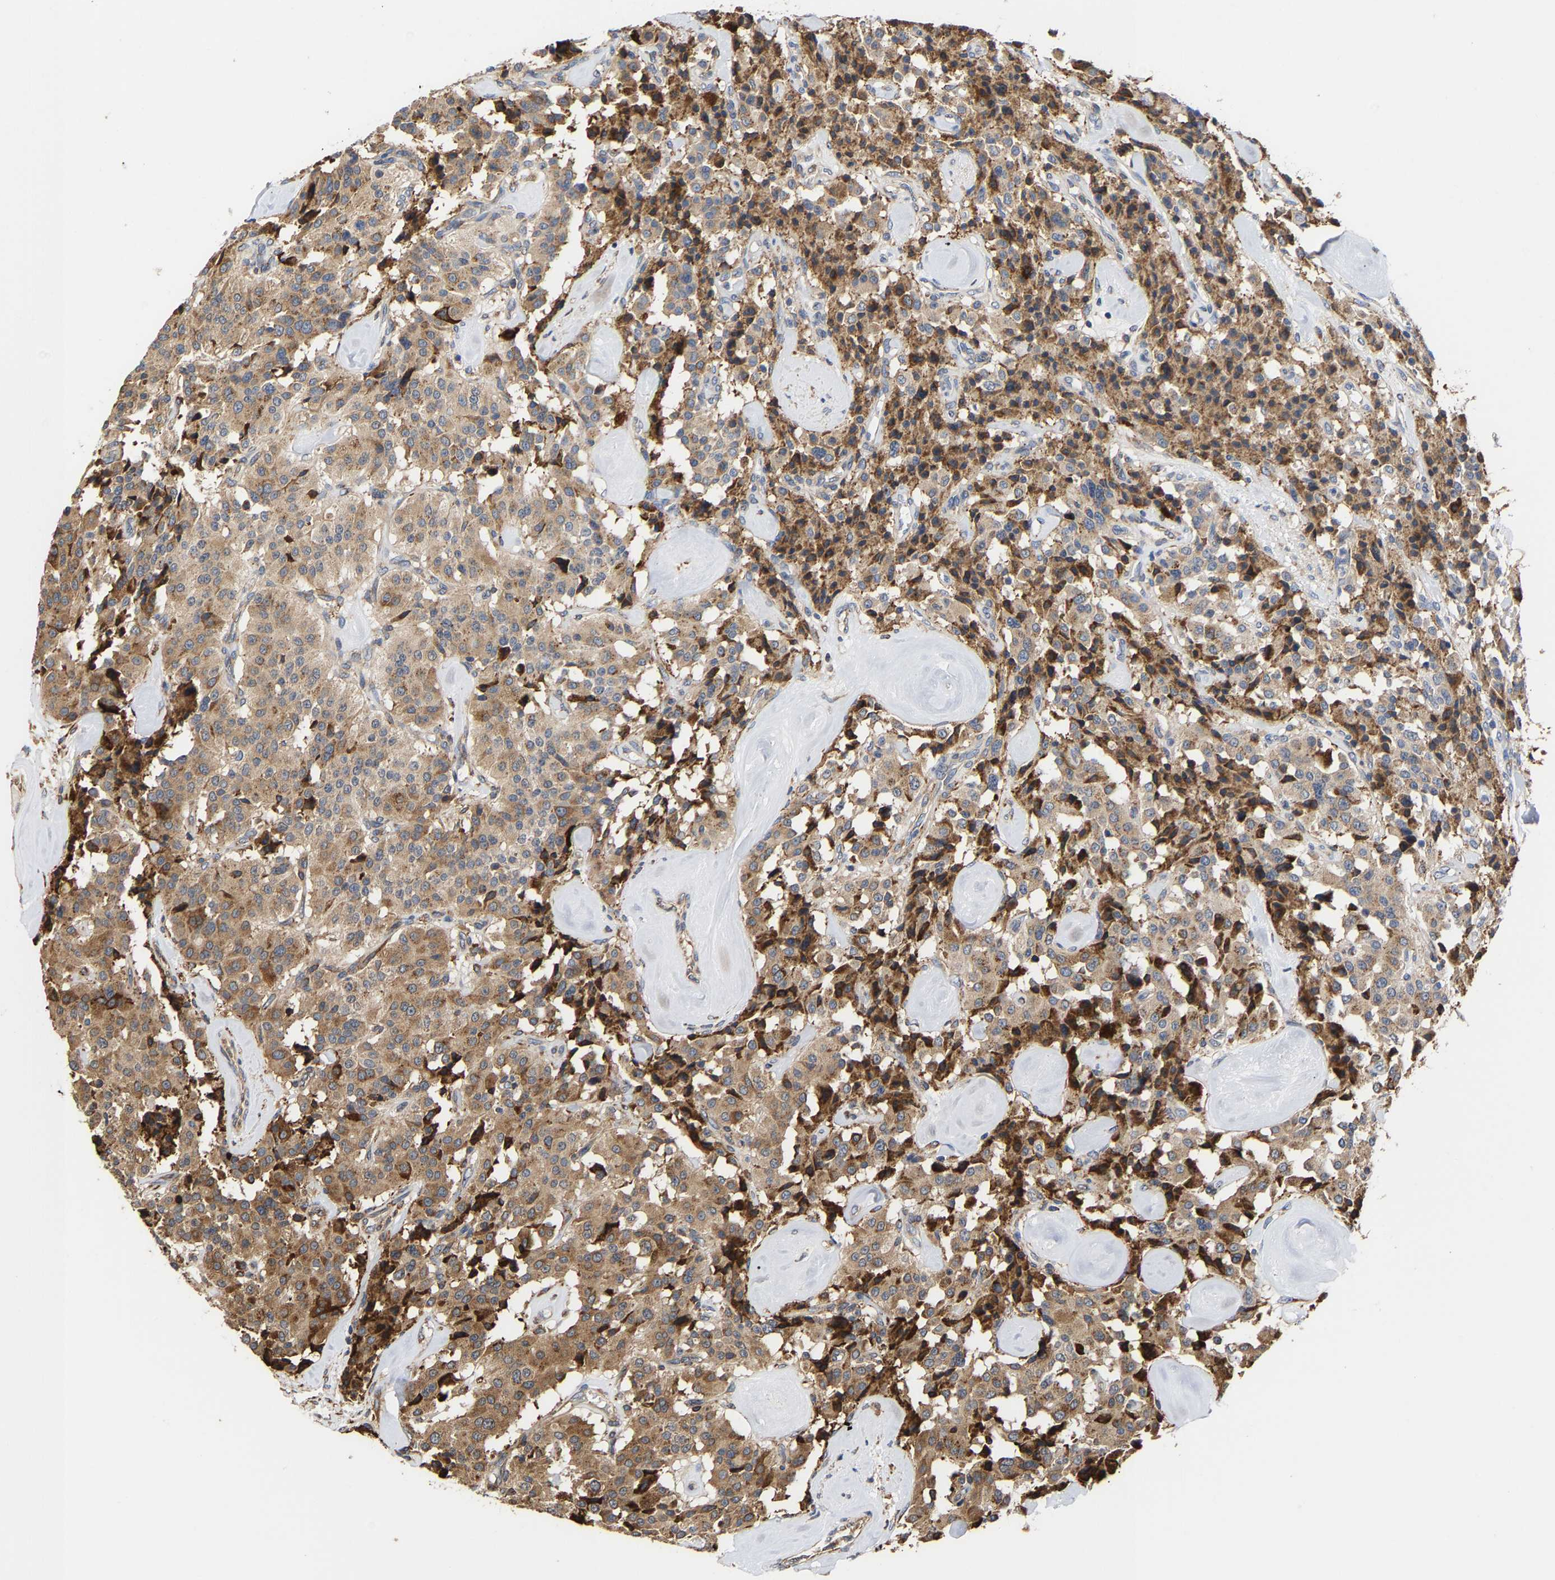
{"staining": {"intensity": "moderate", "quantity": ">75%", "location": "cytoplasmic/membranous"}, "tissue": "carcinoid", "cell_type": "Tumor cells", "image_type": "cancer", "snomed": [{"axis": "morphology", "description": "Carcinoid, malignant, NOS"}, {"axis": "topography", "description": "Lung"}], "caption": "Tumor cells display medium levels of moderate cytoplasmic/membranous staining in approximately >75% of cells in malignant carcinoid.", "gene": "ARAP1", "patient": {"sex": "male", "age": 30}}